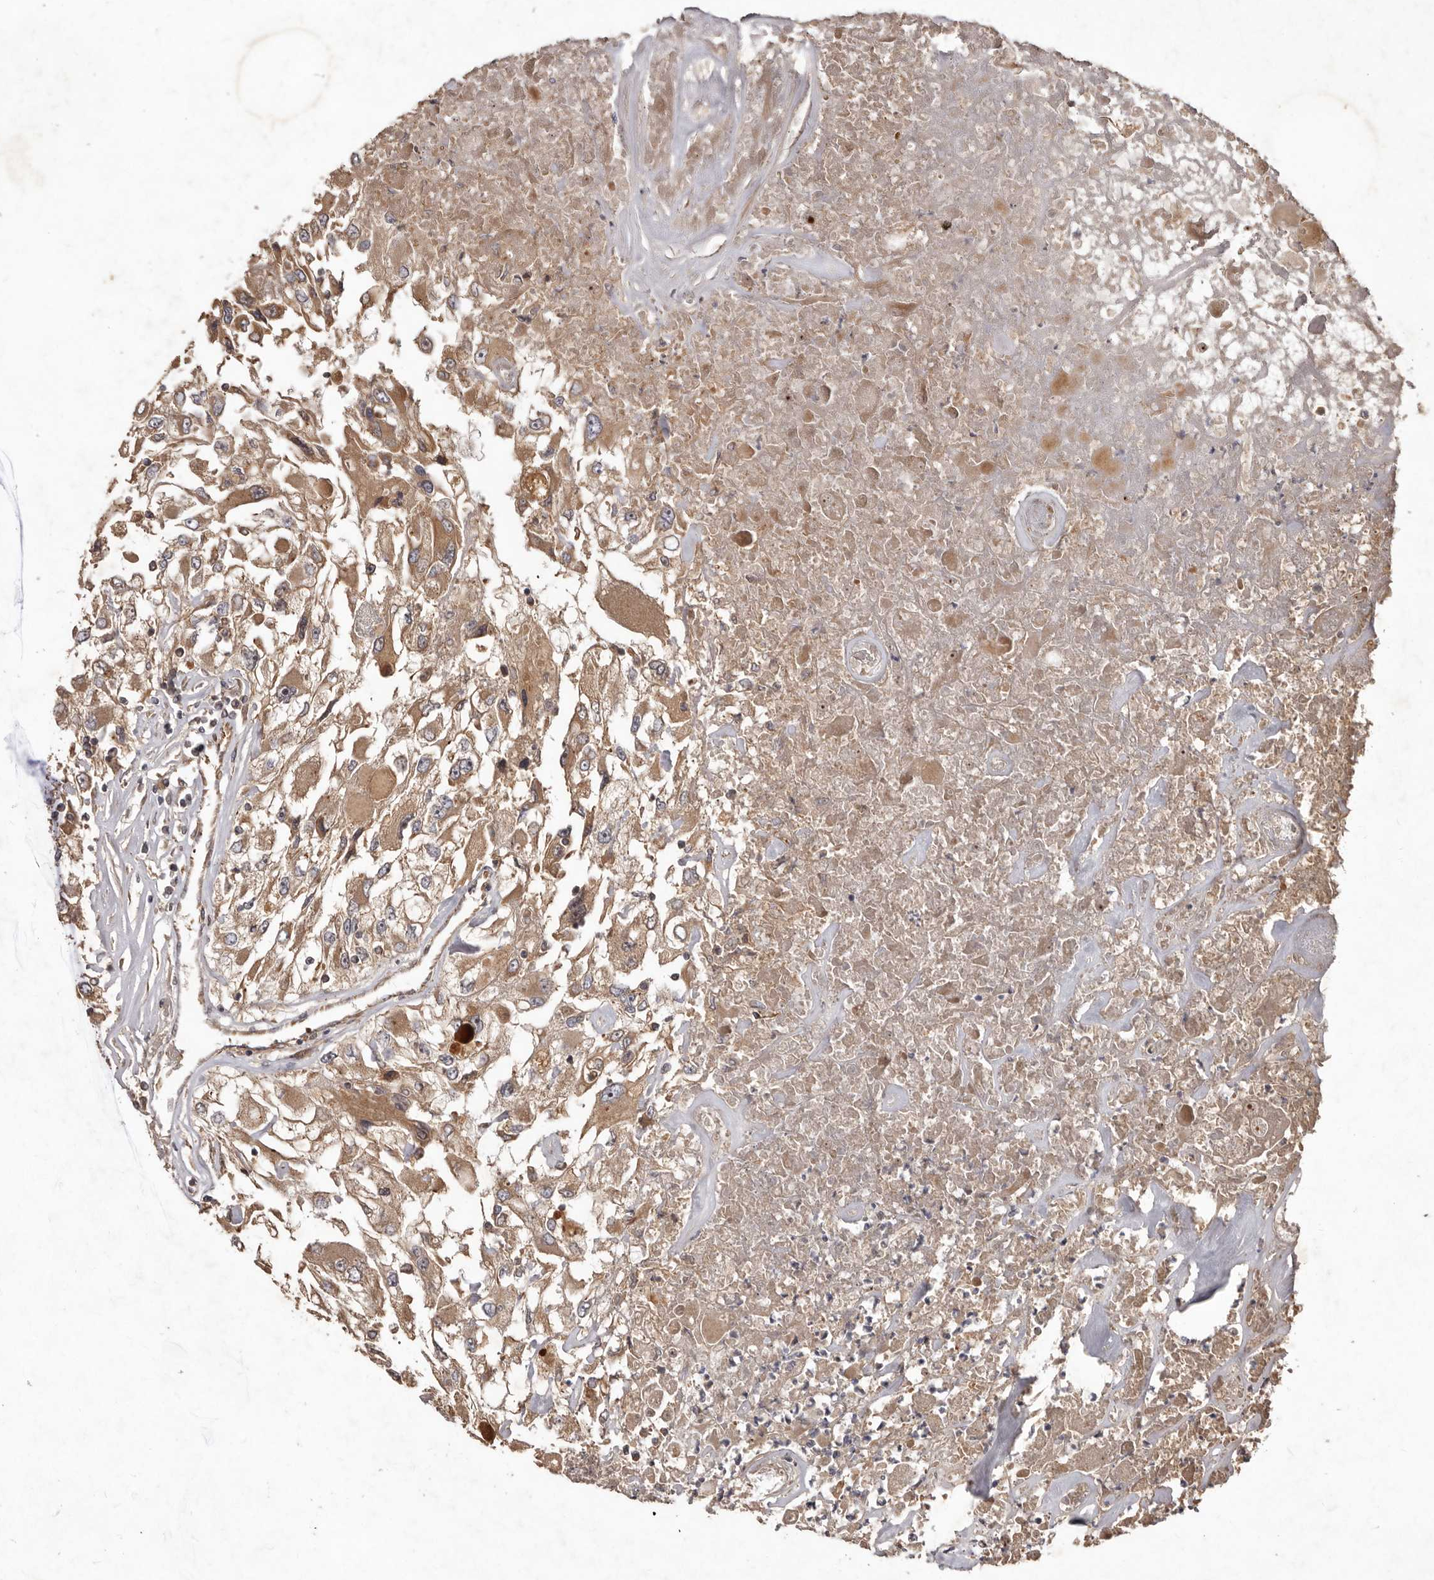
{"staining": {"intensity": "moderate", "quantity": ">75%", "location": "cytoplasmic/membranous"}, "tissue": "renal cancer", "cell_type": "Tumor cells", "image_type": "cancer", "snomed": [{"axis": "morphology", "description": "Adenocarcinoma, NOS"}, {"axis": "topography", "description": "Kidney"}], "caption": "Renal cancer stained with a brown dye displays moderate cytoplasmic/membranous positive staining in approximately >75% of tumor cells.", "gene": "STK36", "patient": {"sex": "female", "age": 52}}